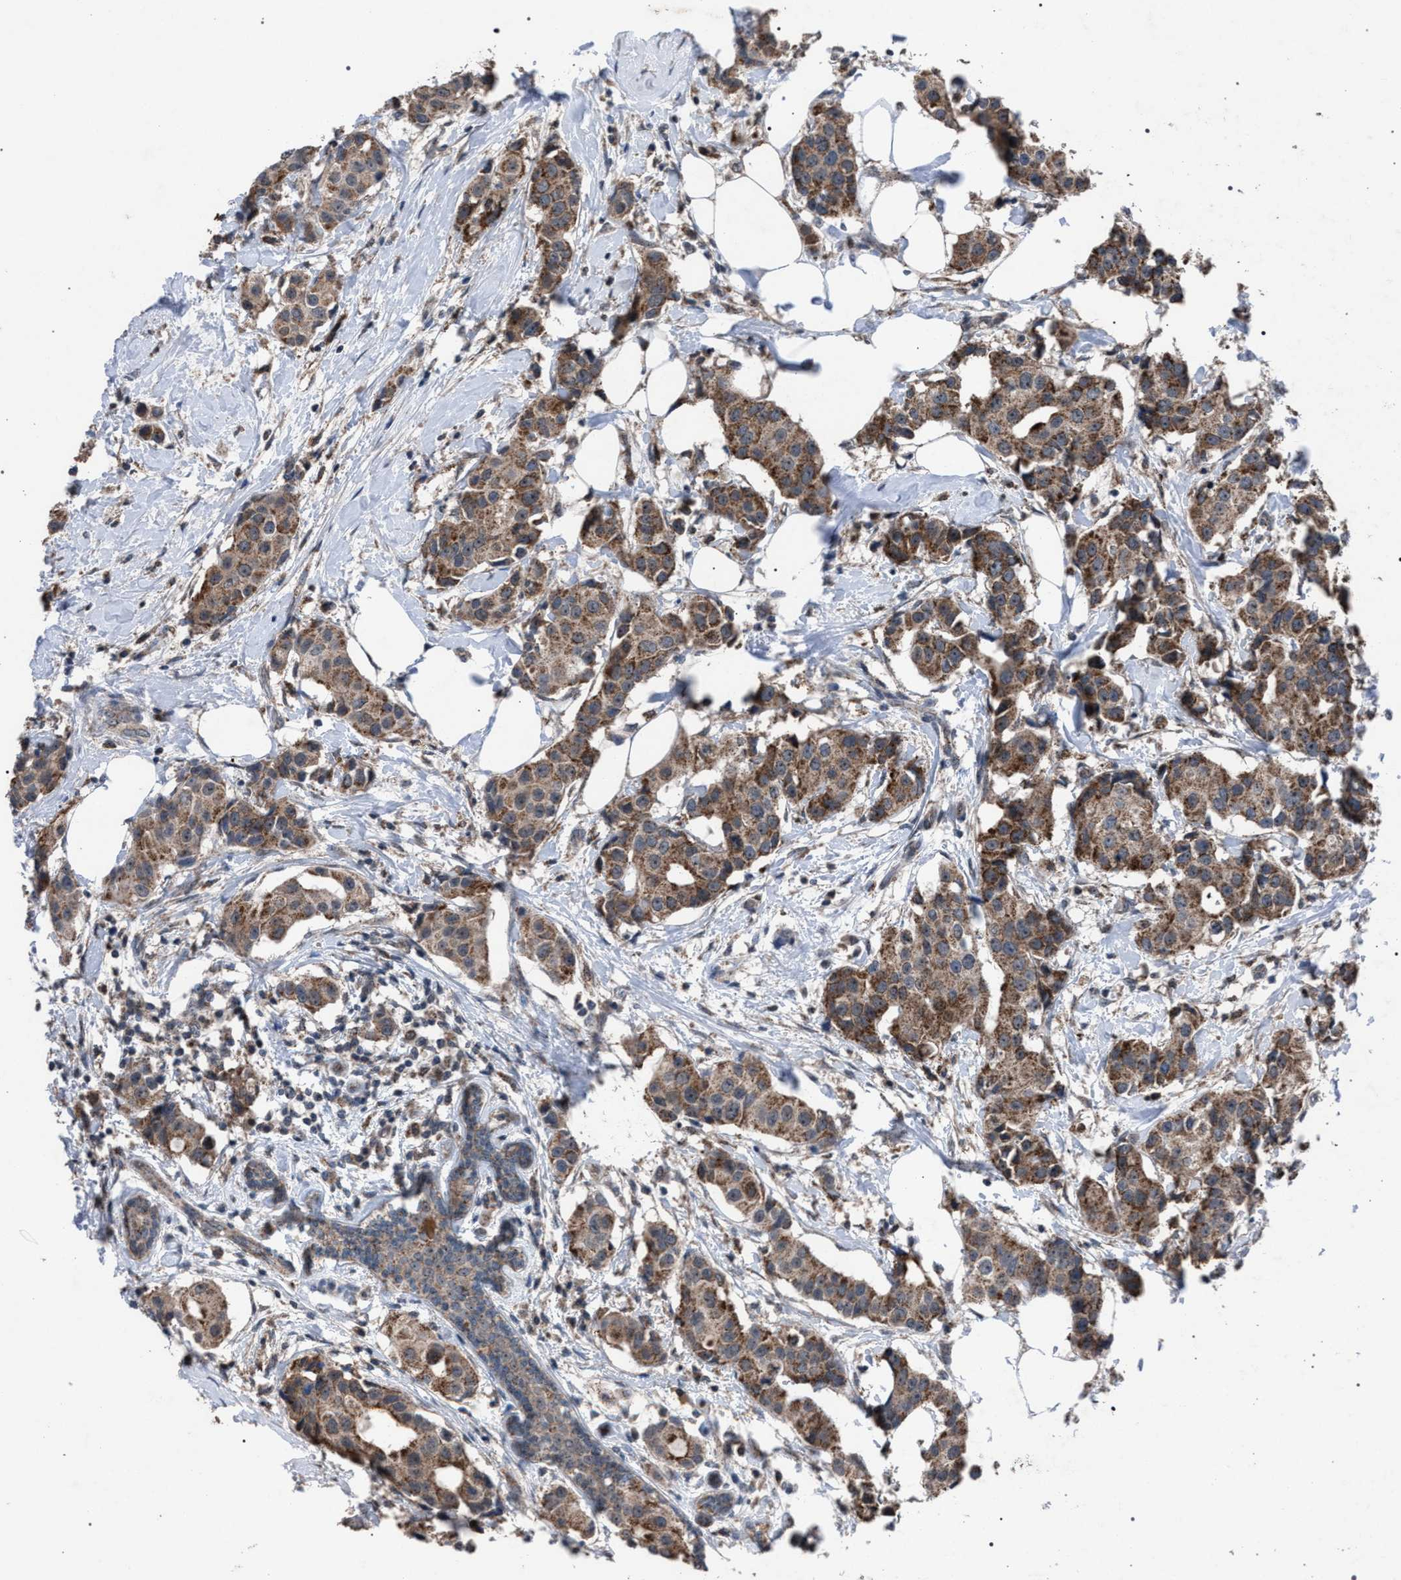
{"staining": {"intensity": "moderate", "quantity": ">75%", "location": "cytoplasmic/membranous"}, "tissue": "breast cancer", "cell_type": "Tumor cells", "image_type": "cancer", "snomed": [{"axis": "morphology", "description": "Normal tissue, NOS"}, {"axis": "morphology", "description": "Duct carcinoma"}, {"axis": "topography", "description": "Breast"}], "caption": "Moderate cytoplasmic/membranous expression is appreciated in about >75% of tumor cells in intraductal carcinoma (breast).", "gene": "HSD17B4", "patient": {"sex": "female", "age": 39}}